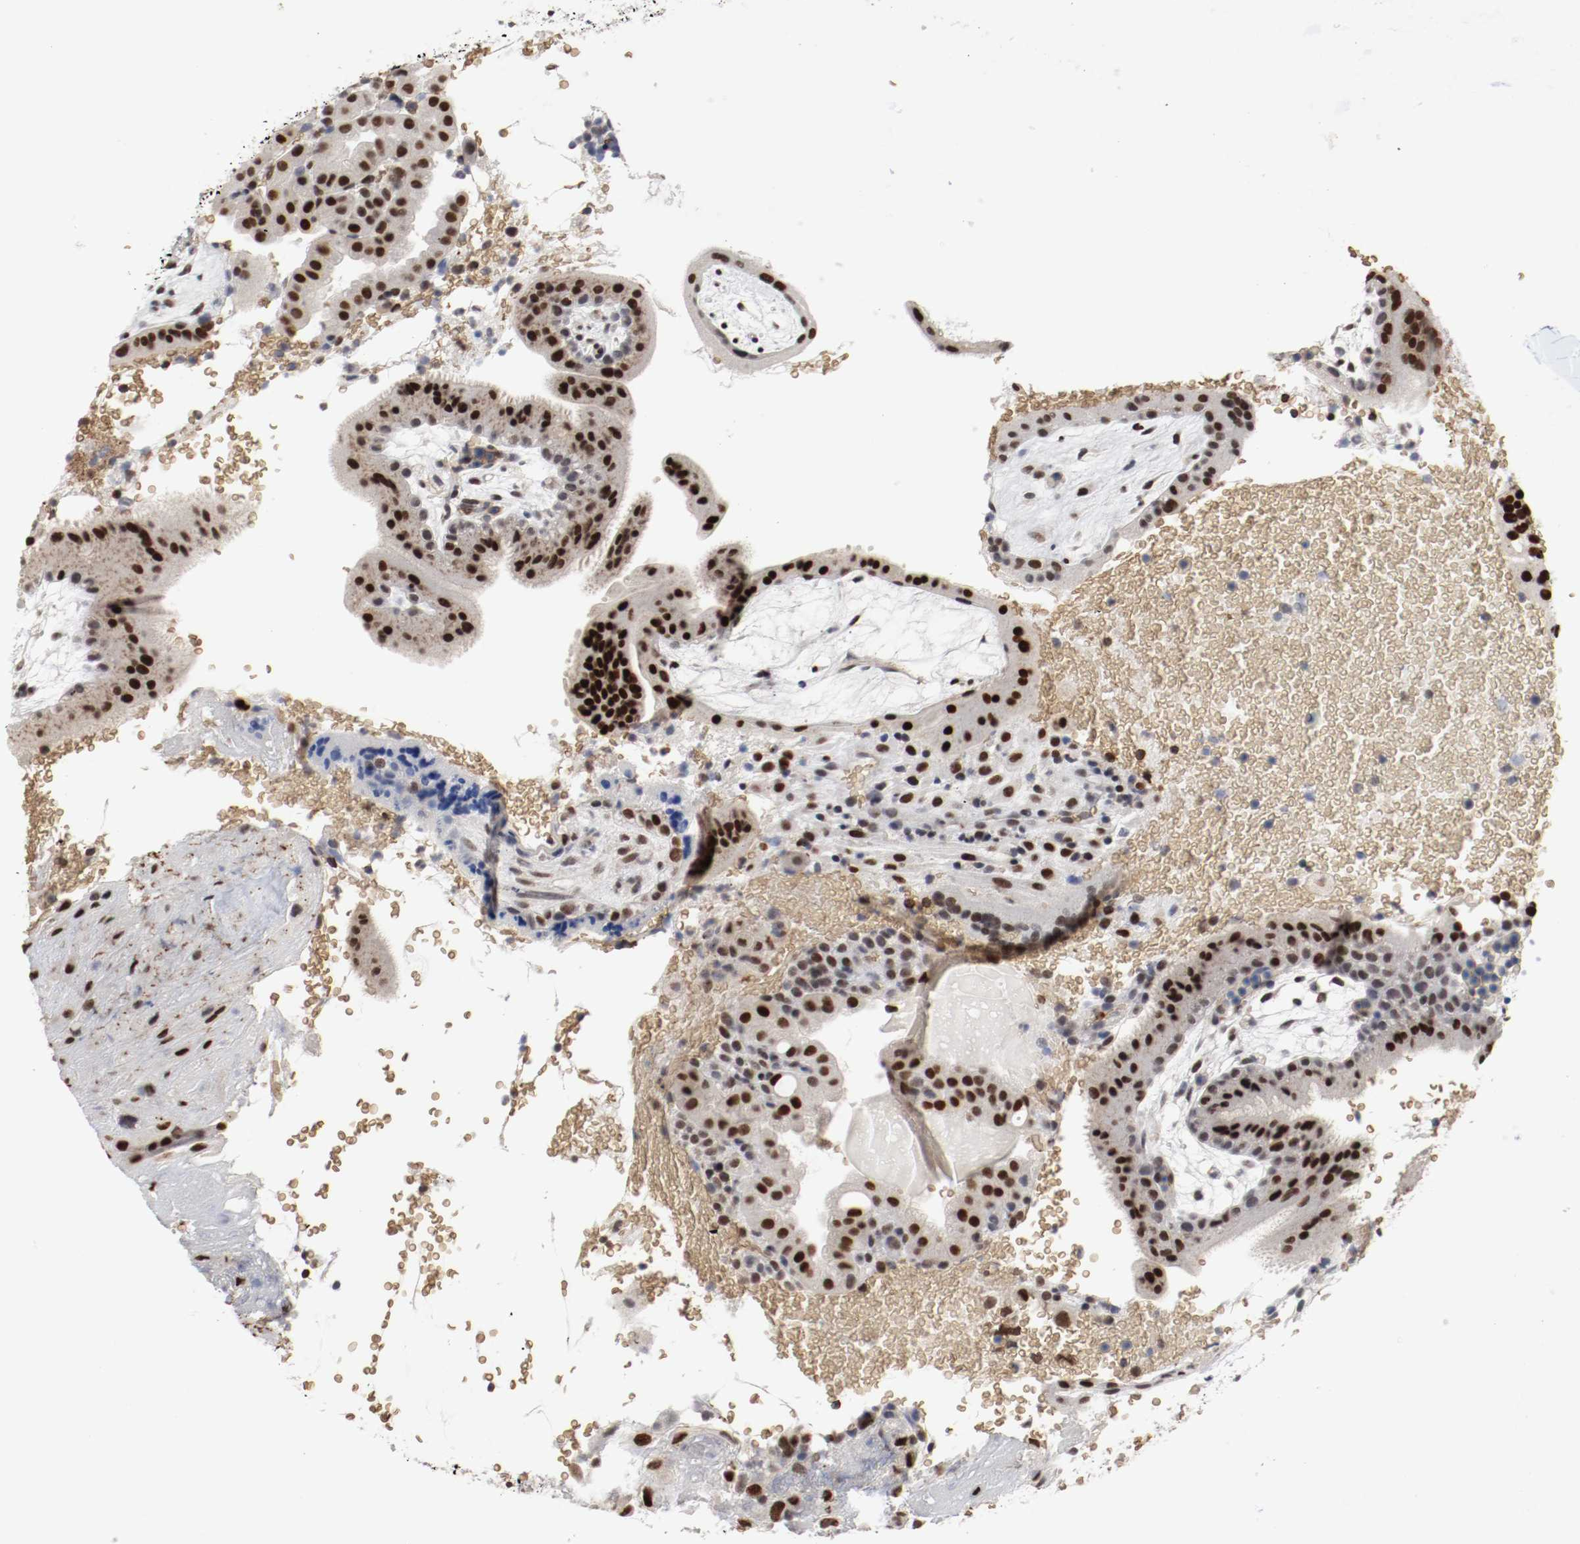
{"staining": {"intensity": "strong", "quantity": "25%-75%", "location": "nuclear"}, "tissue": "placenta", "cell_type": "Decidual cells", "image_type": "normal", "snomed": [{"axis": "morphology", "description": "Normal tissue, NOS"}, {"axis": "topography", "description": "Placenta"}], "caption": "An IHC image of normal tissue is shown. Protein staining in brown shows strong nuclear positivity in placenta within decidual cells. (Brightfield microscopy of DAB IHC at high magnification).", "gene": "JUND", "patient": {"sex": "female", "age": 19}}